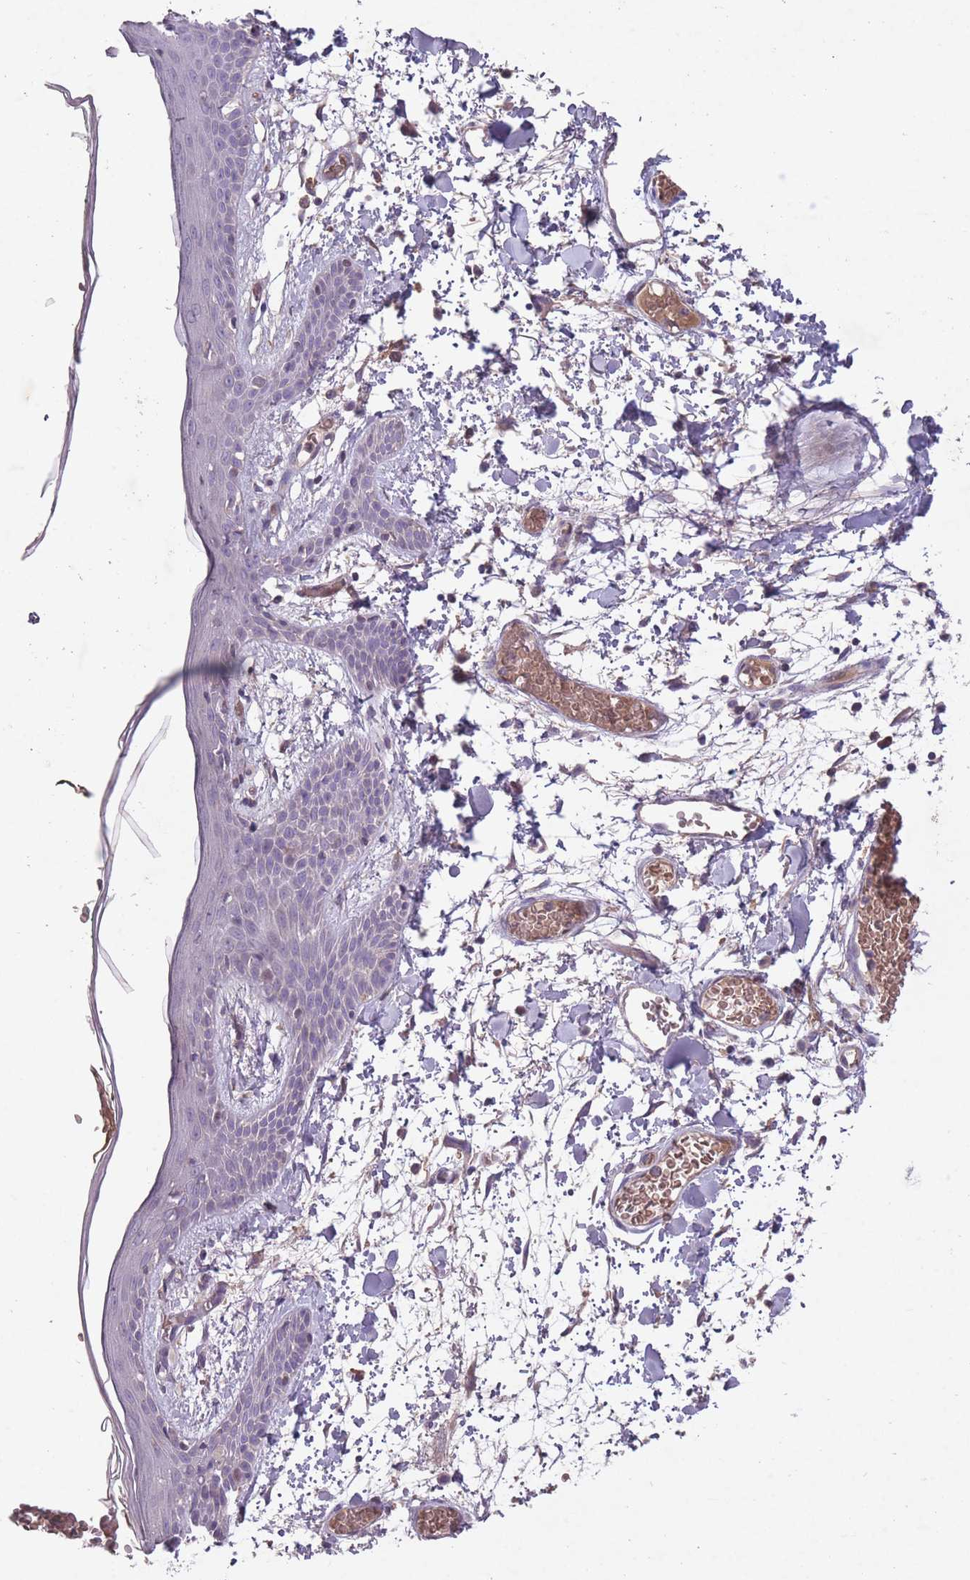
{"staining": {"intensity": "weak", "quantity": "<25%", "location": "cytoplasmic/membranous"}, "tissue": "skin", "cell_type": "Fibroblasts", "image_type": "normal", "snomed": [{"axis": "morphology", "description": "Normal tissue, NOS"}, {"axis": "topography", "description": "Skin"}], "caption": "Fibroblasts show no significant staining in unremarkable skin.", "gene": "OR2V1", "patient": {"sex": "male", "age": 79}}